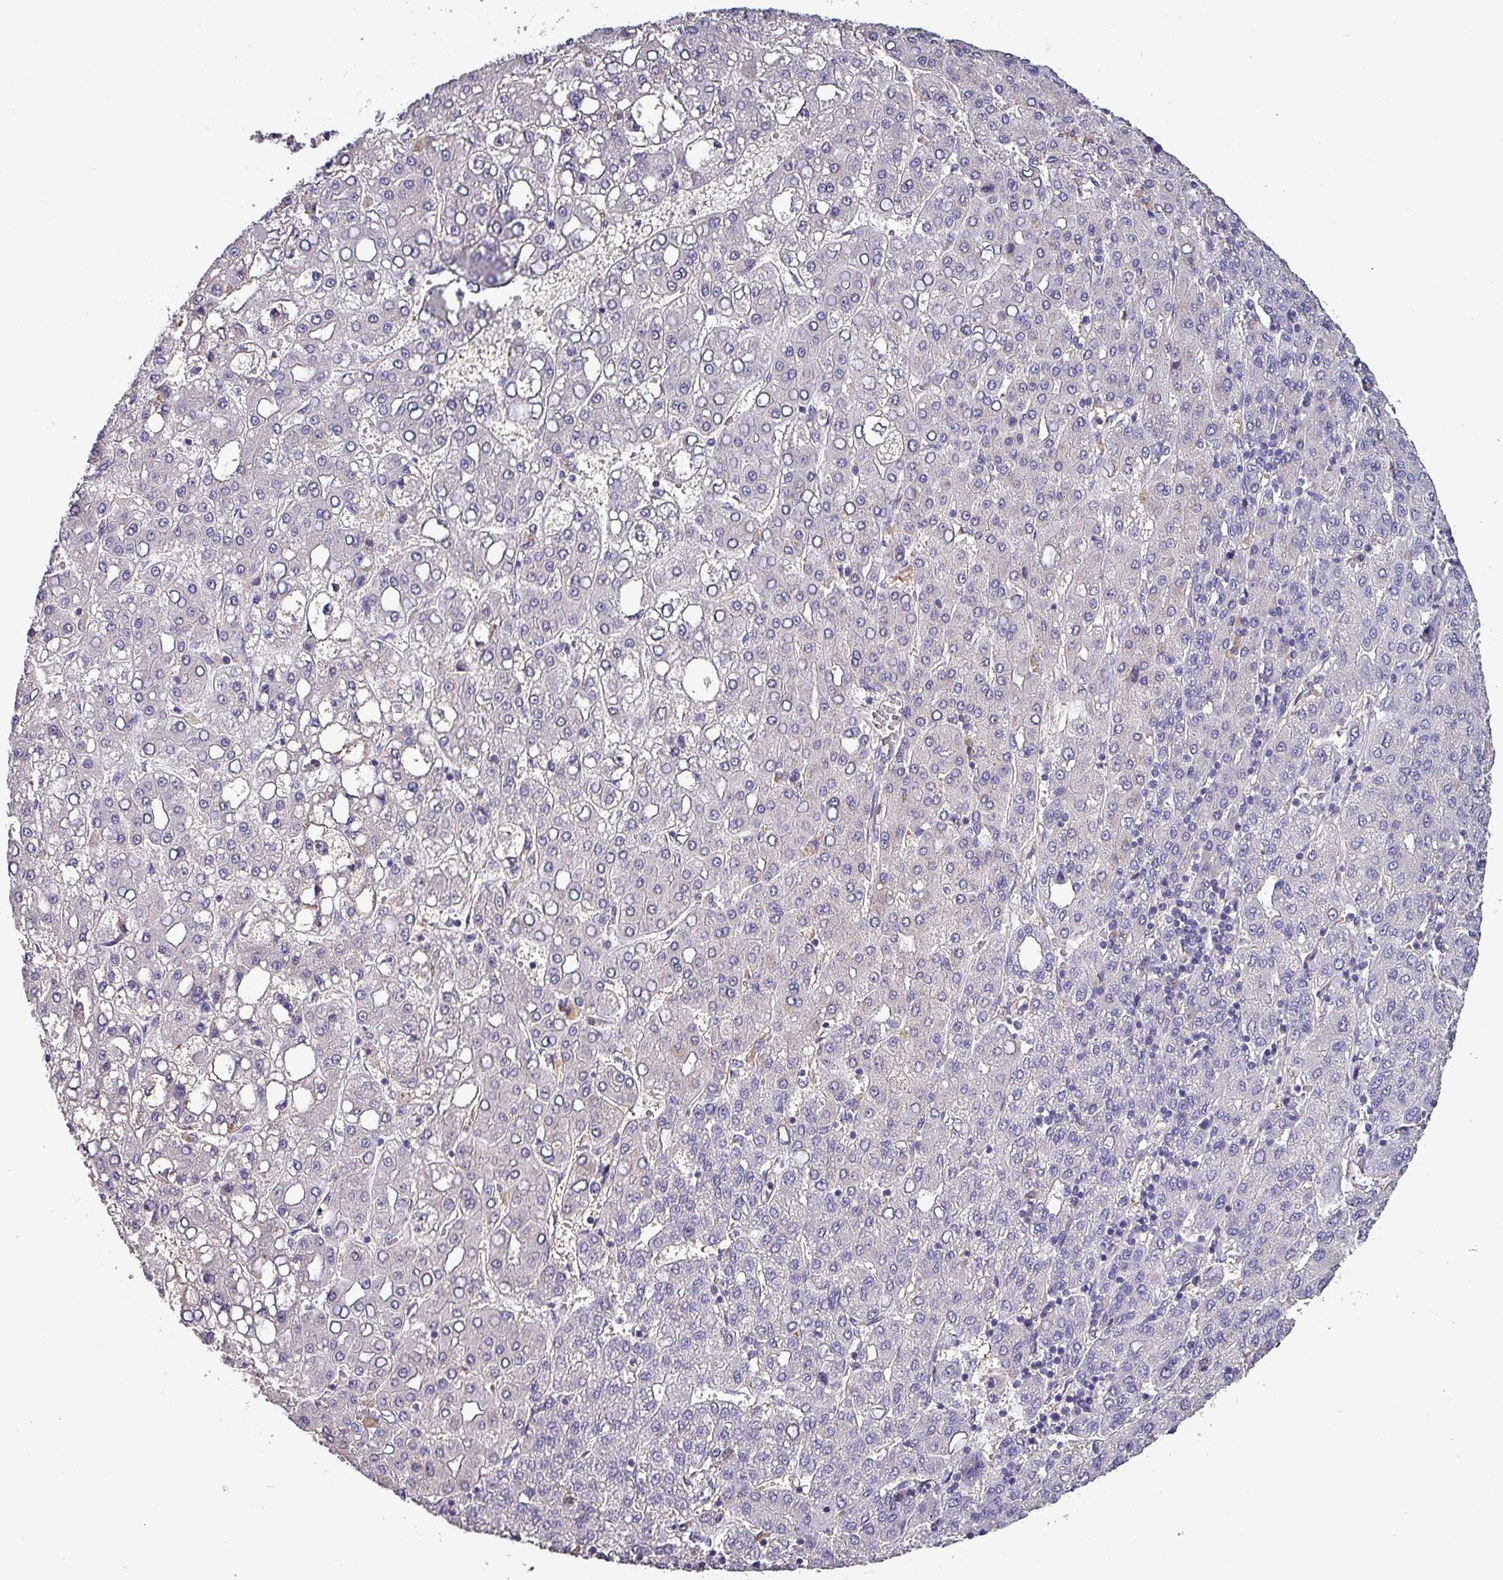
{"staining": {"intensity": "negative", "quantity": "none", "location": "none"}, "tissue": "liver cancer", "cell_type": "Tumor cells", "image_type": "cancer", "snomed": [{"axis": "morphology", "description": "Carcinoma, Hepatocellular, NOS"}, {"axis": "topography", "description": "Liver"}], "caption": "This image is of liver hepatocellular carcinoma stained with IHC to label a protein in brown with the nuclei are counter-stained blue. There is no positivity in tumor cells.", "gene": "HTRA4", "patient": {"sex": "male", "age": 65}}